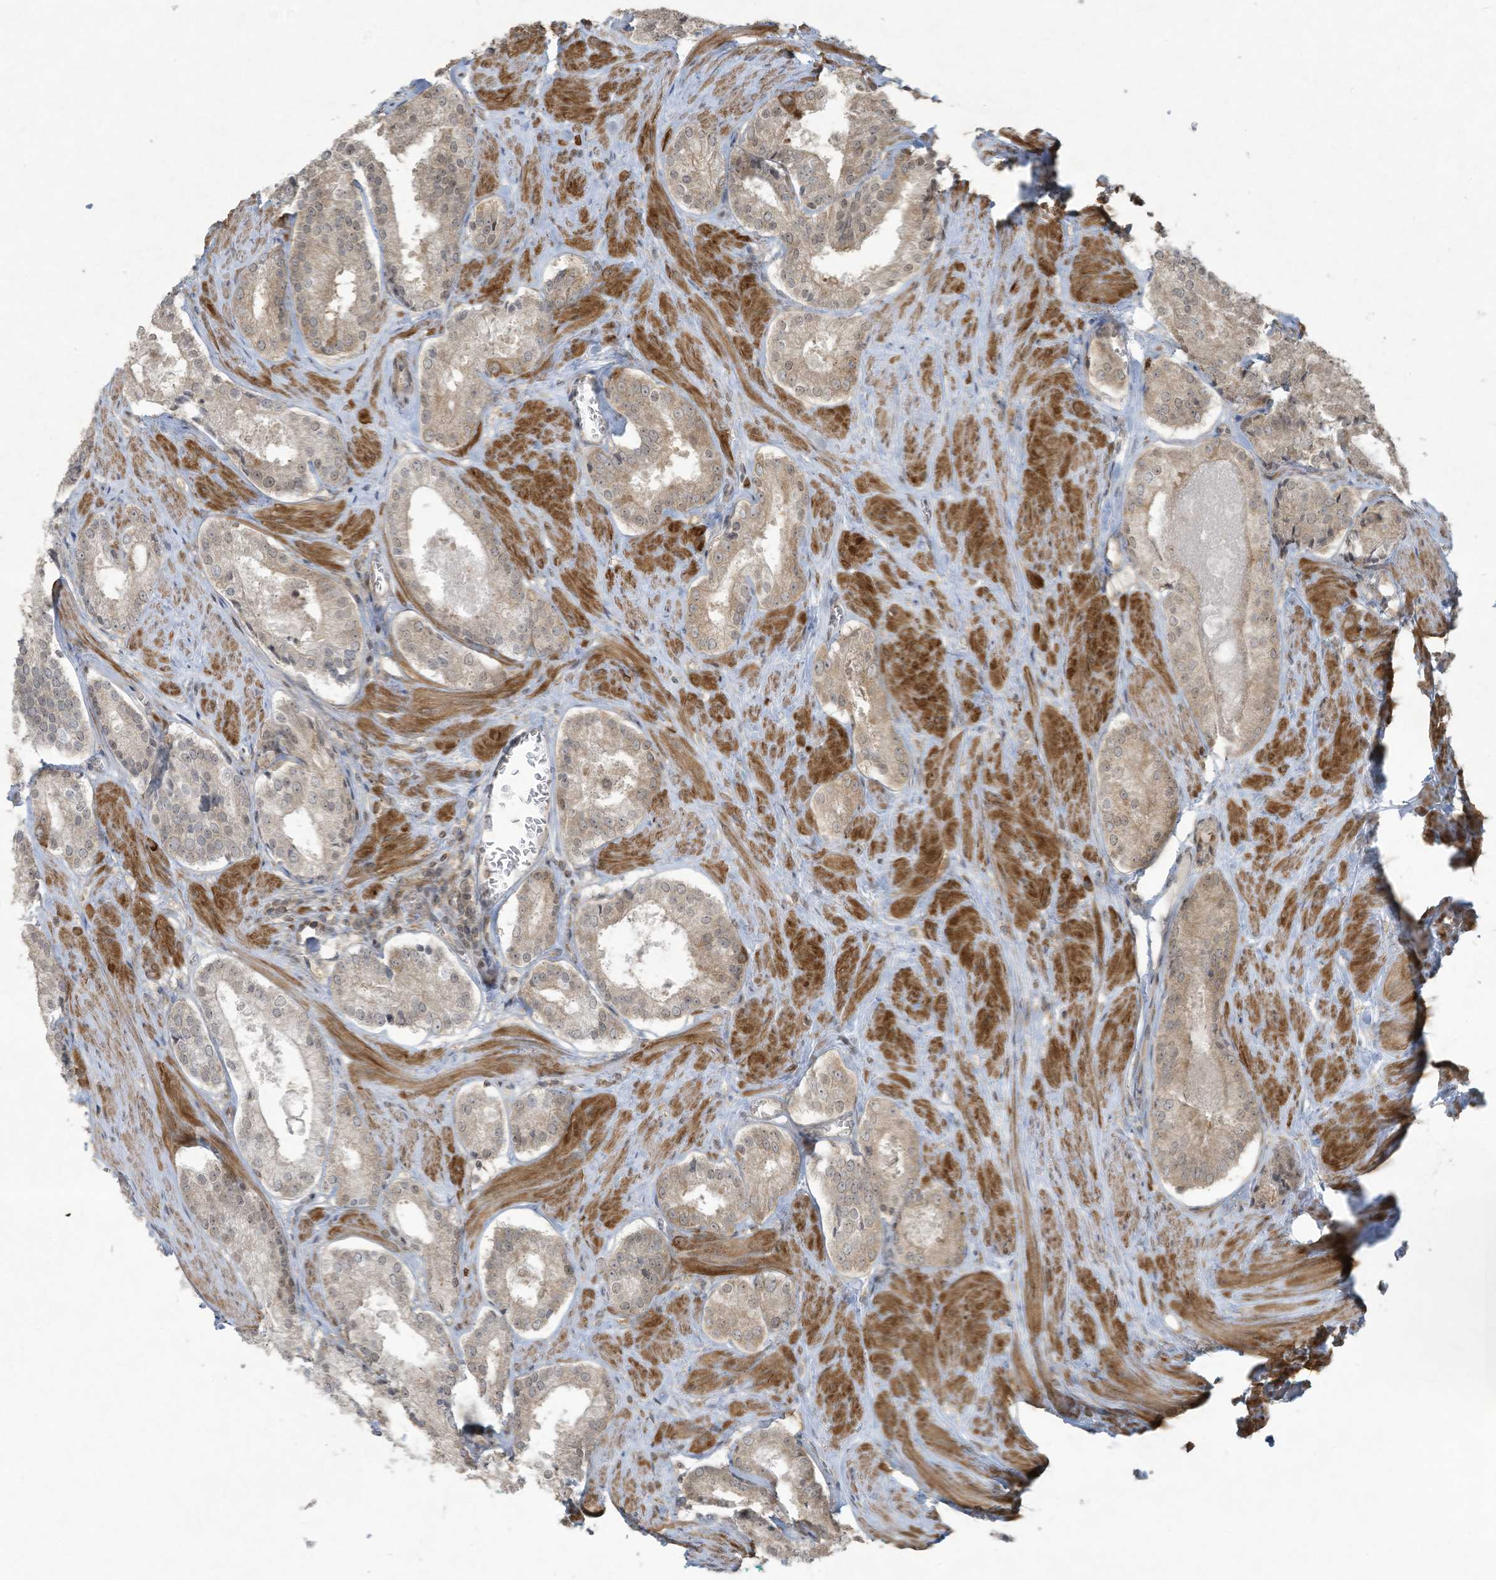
{"staining": {"intensity": "weak", "quantity": "<25%", "location": "nuclear"}, "tissue": "prostate cancer", "cell_type": "Tumor cells", "image_type": "cancer", "snomed": [{"axis": "morphology", "description": "Adenocarcinoma, Low grade"}, {"axis": "topography", "description": "Prostate"}], "caption": "DAB immunohistochemical staining of human prostate adenocarcinoma (low-grade) exhibits no significant positivity in tumor cells.", "gene": "ZNF263", "patient": {"sex": "male", "age": 54}}